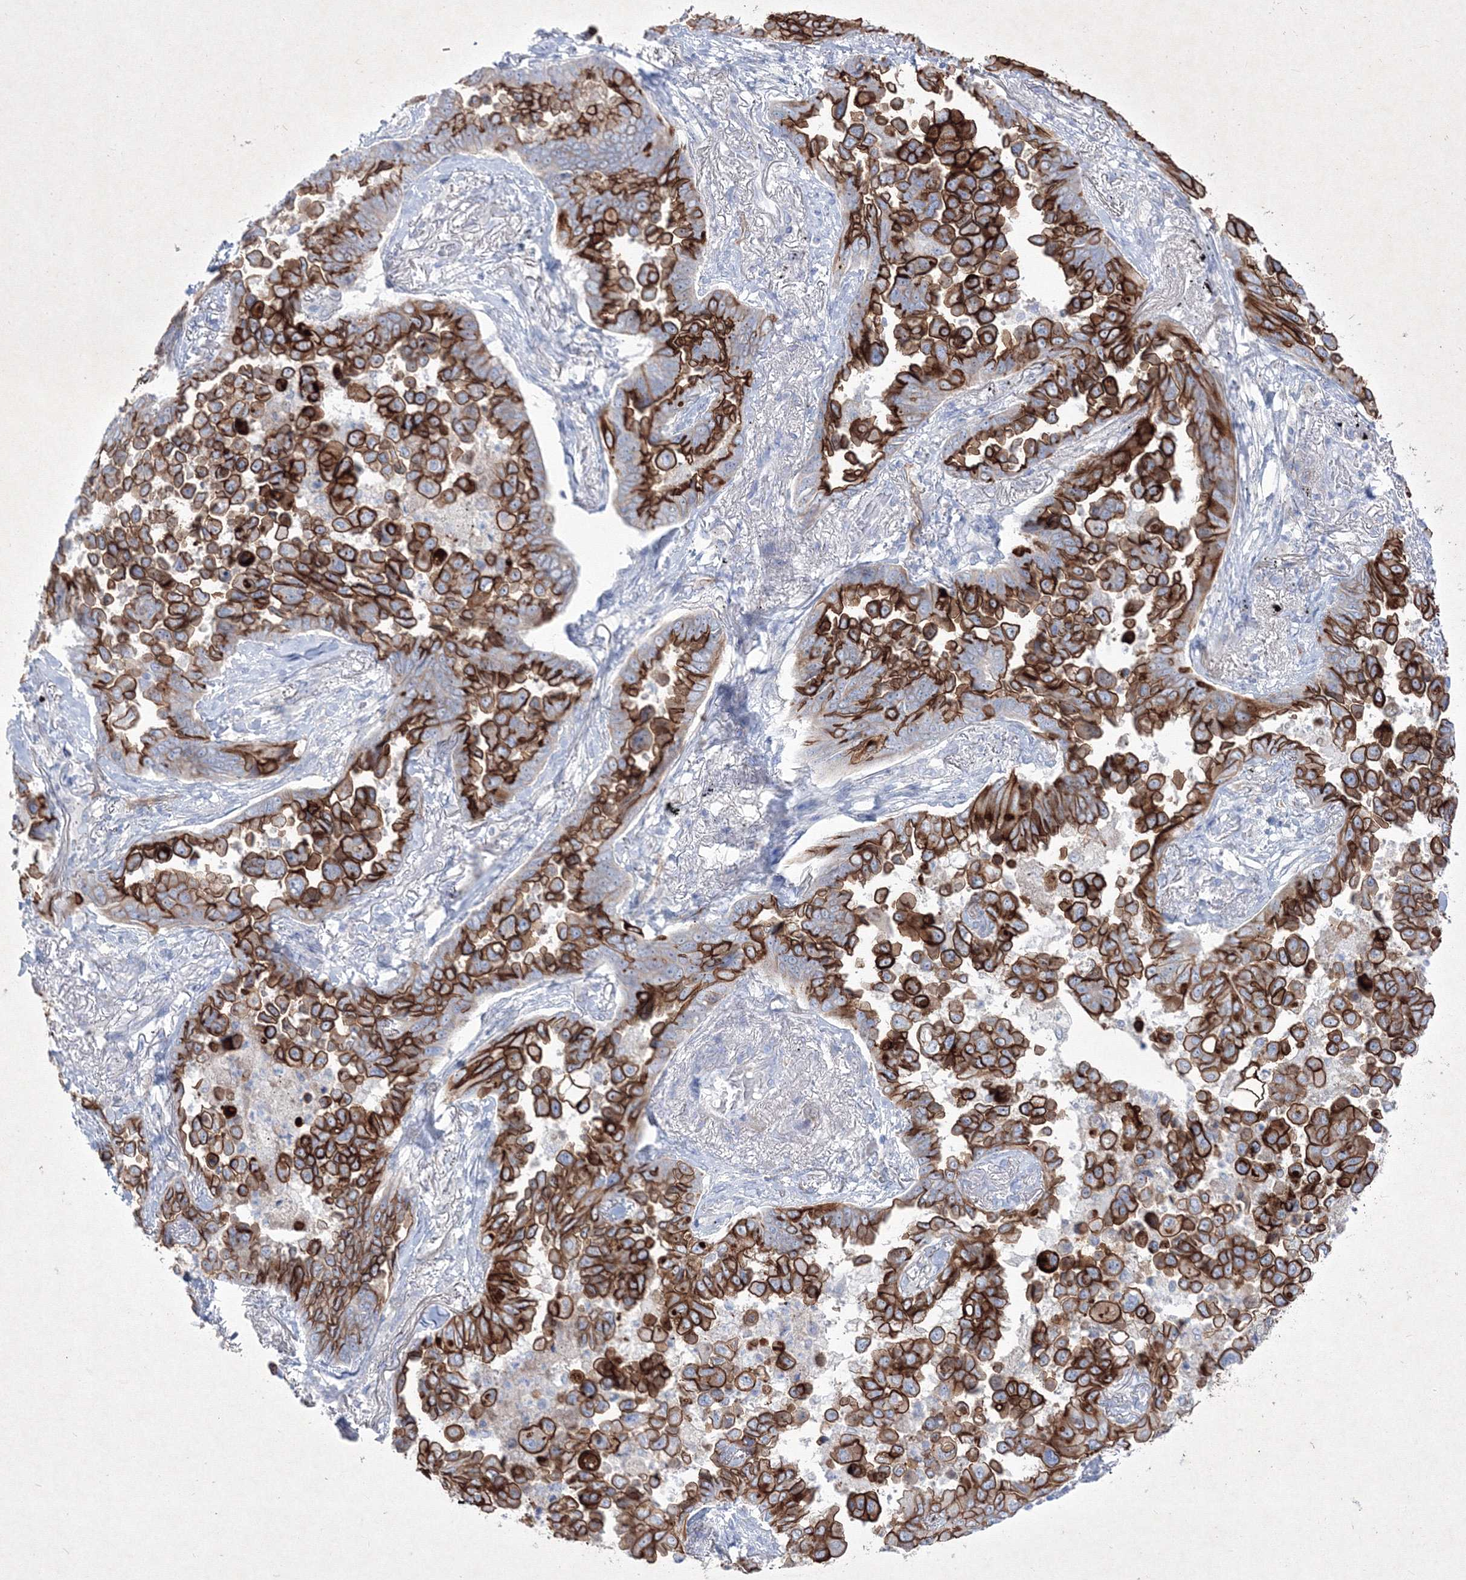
{"staining": {"intensity": "strong", "quantity": ">75%", "location": "cytoplasmic/membranous"}, "tissue": "lung cancer", "cell_type": "Tumor cells", "image_type": "cancer", "snomed": [{"axis": "morphology", "description": "Adenocarcinoma, NOS"}, {"axis": "topography", "description": "Lung"}], "caption": "A high-resolution histopathology image shows immunohistochemistry (IHC) staining of lung cancer, which reveals strong cytoplasmic/membranous positivity in approximately >75% of tumor cells.", "gene": "TMEM139", "patient": {"sex": "female", "age": 67}}